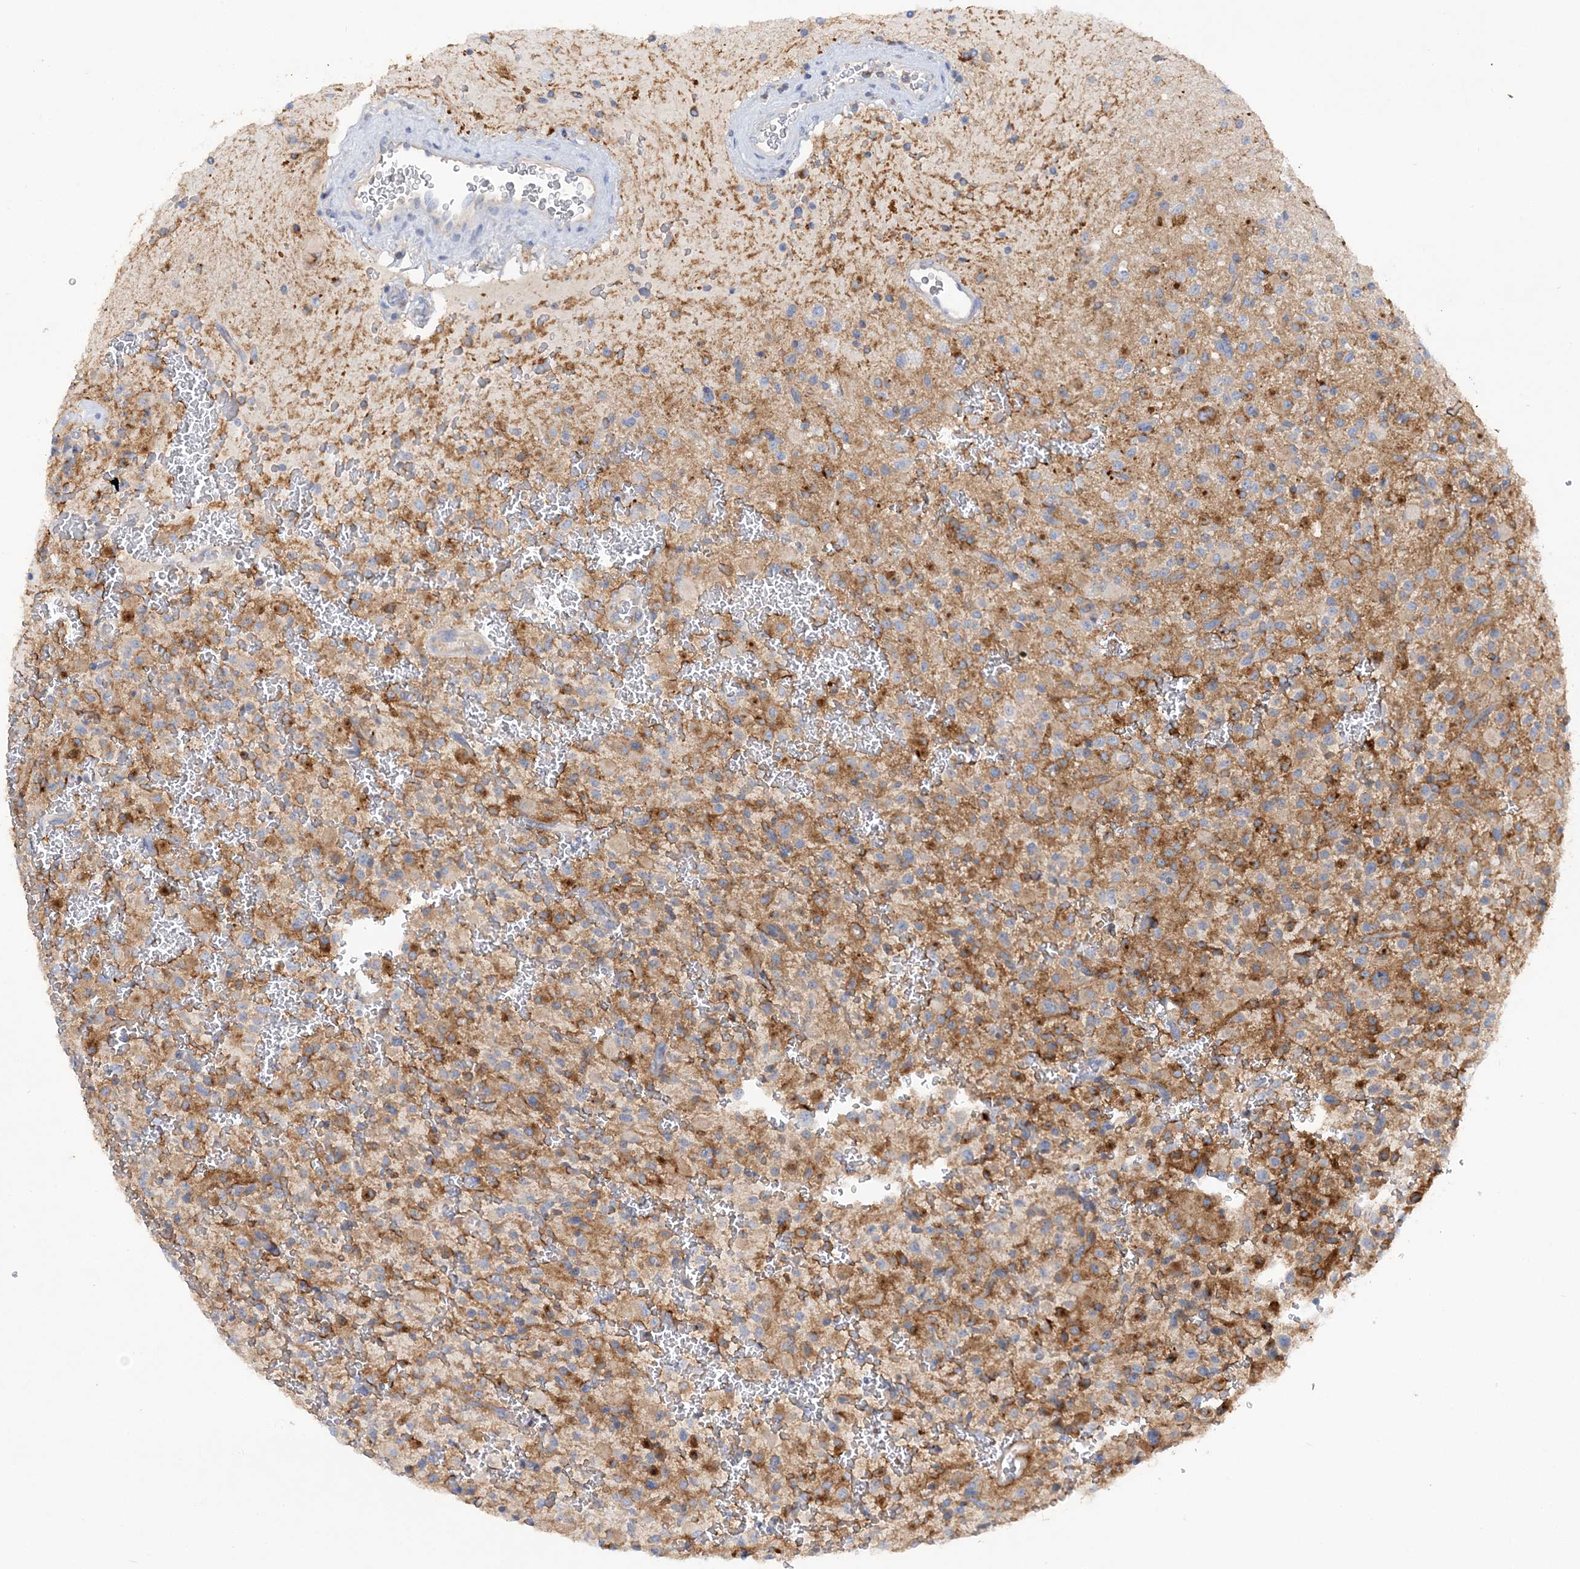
{"staining": {"intensity": "moderate", "quantity": ">75%", "location": "cytoplasmic/membranous"}, "tissue": "glioma", "cell_type": "Tumor cells", "image_type": "cancer", "snomed": [{"axis": "morphology", "description": "Glioma, malignant, High grade"}, {"axis": "topography", "description": "Brain"}], "caption": "Moderate cytoplasmic/membranous protein expression is identified in approximately >75% of tumor cells in glioma.", "gene": "GRINA", "patient": {"sex": "male", "age": 34}}